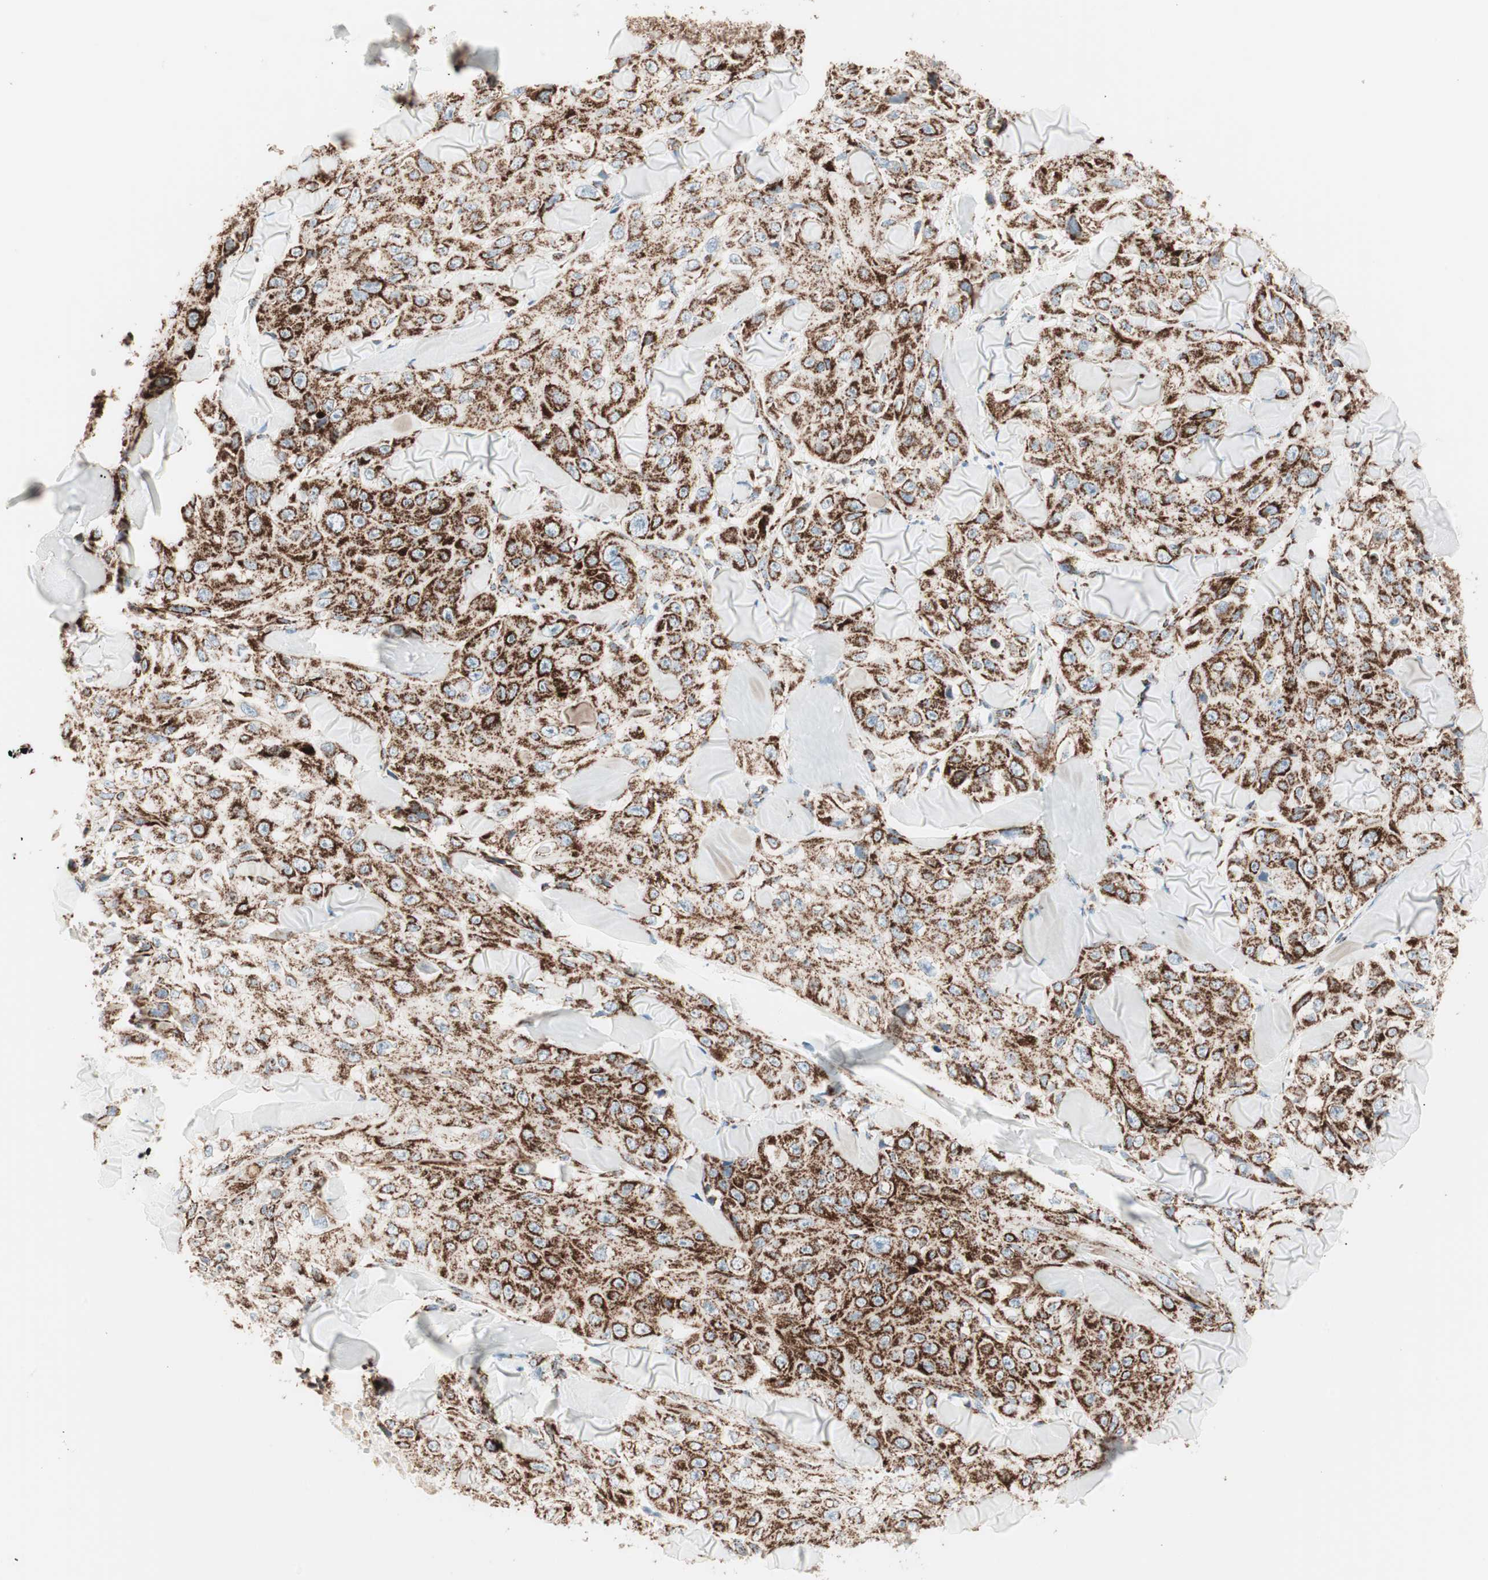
{"staining": {"intensity": "strong", "quantity": ">75%", "location": "cytoplasmic/membranous"}, "tissue": "skin cancer", "cell_type": "Tumor cells", "image_type": "cancer", "snomed": [{"axis": "morphology", "description": "Squamous cell carcinoma, NOS"}, {"axis": "topography", "description": "Skin"}], "caption": "Immunohistochemistry histopathology image of neoplastic tissue: squamous cell carcinoma (skin) stained using immunohistochemistry (IHC) demonstrates high levels of strong protein expression localized specifically in the cytoplasmic/membranous of tumor cells, appearing as a cytoplasmic/membranous brown color.", "gene": "TOMM20", "patient": {"sex": "male", "age": 86}}